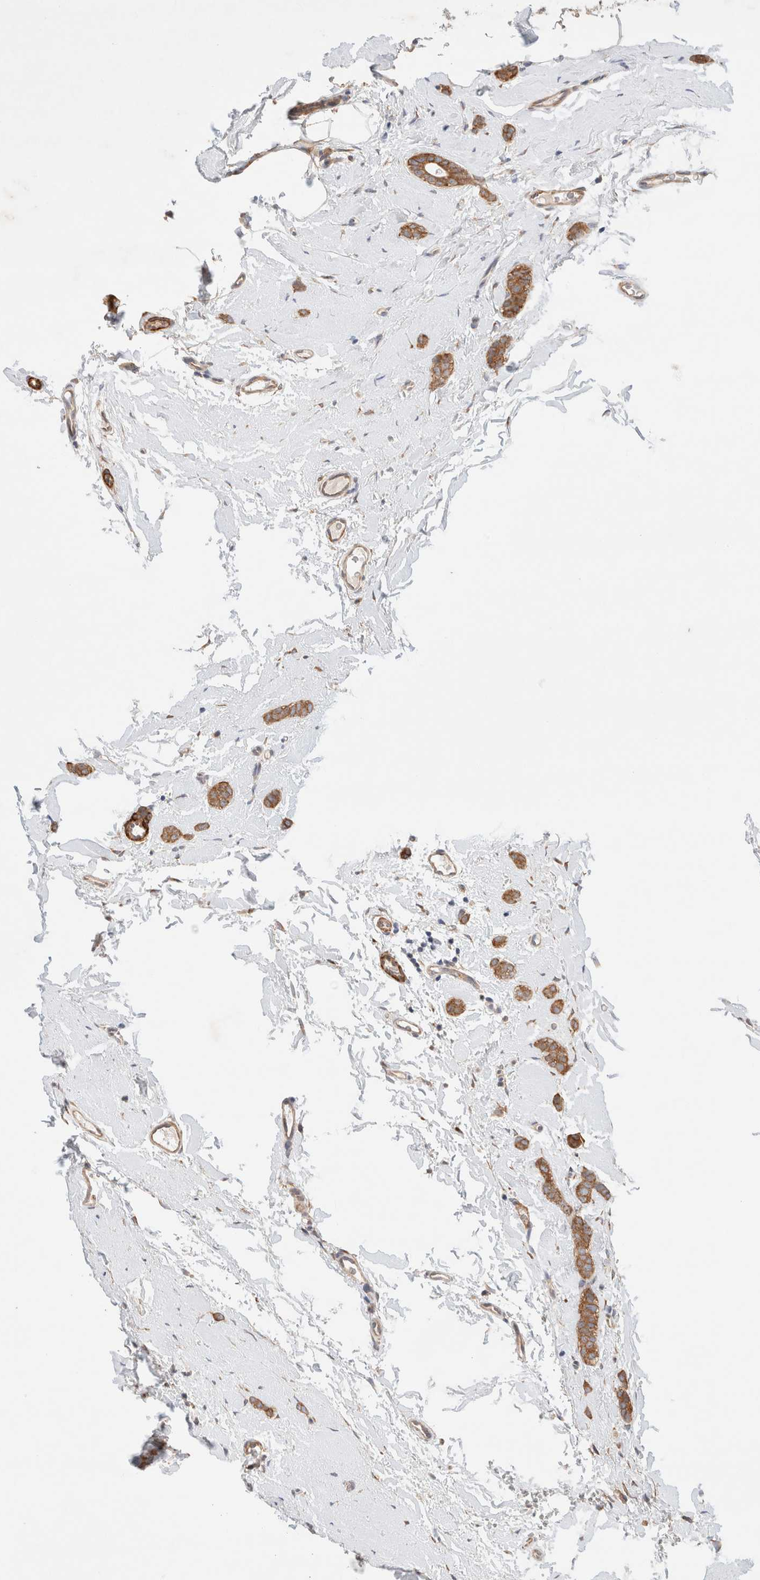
{"staining": {"intensity": "strong", "quantity": ">75%", "location": "cytoplasmic/membranous"}, "tissue": "breast cancer", "cell_type": "Tumor cells", "image_type": "cancer", "snomed": [{"axis": "morphology", "description": "Lobular carcinoma"}, {"axis": "topography", "description": "Skin"}, {"axis": "topography", "description": "Breast"}], "caption": "Immunohistochemistry (IHC) staining of breast cancer, which demonstrates high levels of strong cytoplasmic/membranous positivity in approximately >75% of tumor cells indicating strong cytoplasmic/membranous protein staining. The staining was performed using DAB (3,3'-diaminobenzidine) (brown) for protein detection and nuclei were counterstained in hematoxylin (blue).", "gene": "RRP15", "patient": {"sex": "female", "age": 46}}